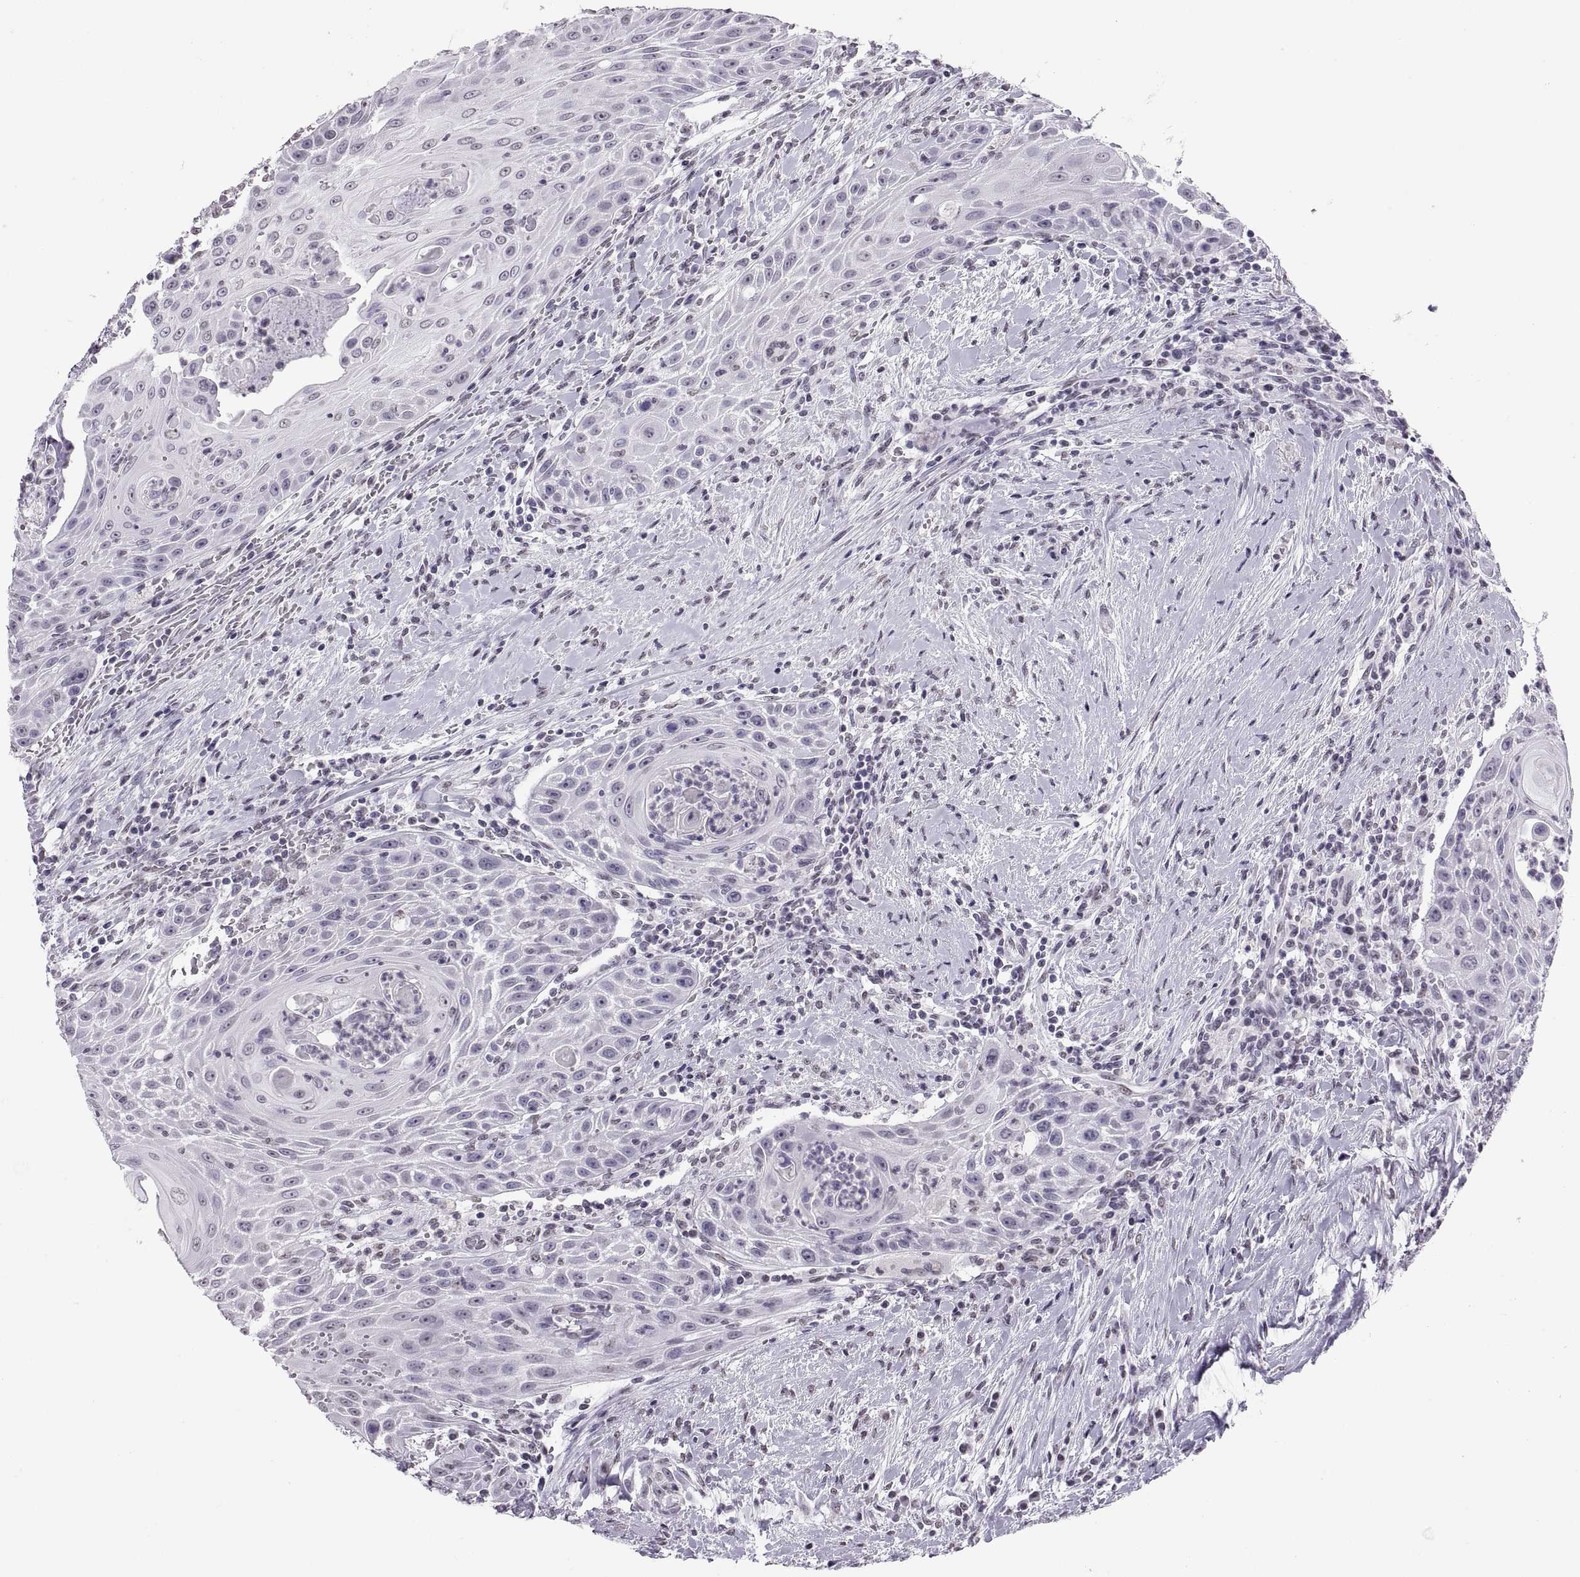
{"staining": {"intensity": "negative", "quantity": "none", "location": "none"}, "tissue": "head and neck cancer", "cell_type": "Tumor cells", "image_type": "cancer", "snomed": [{"axis": "morphology", "description": "Squamous cell carcinoma, NOS"}, {"axis": "topography", "description": "Head-Neck"}], "caption": "Tumor cells show no significant expression in head and neck cancer.", "gene": "CARTPT", "patient": {"sex": "male", "age": 69}}